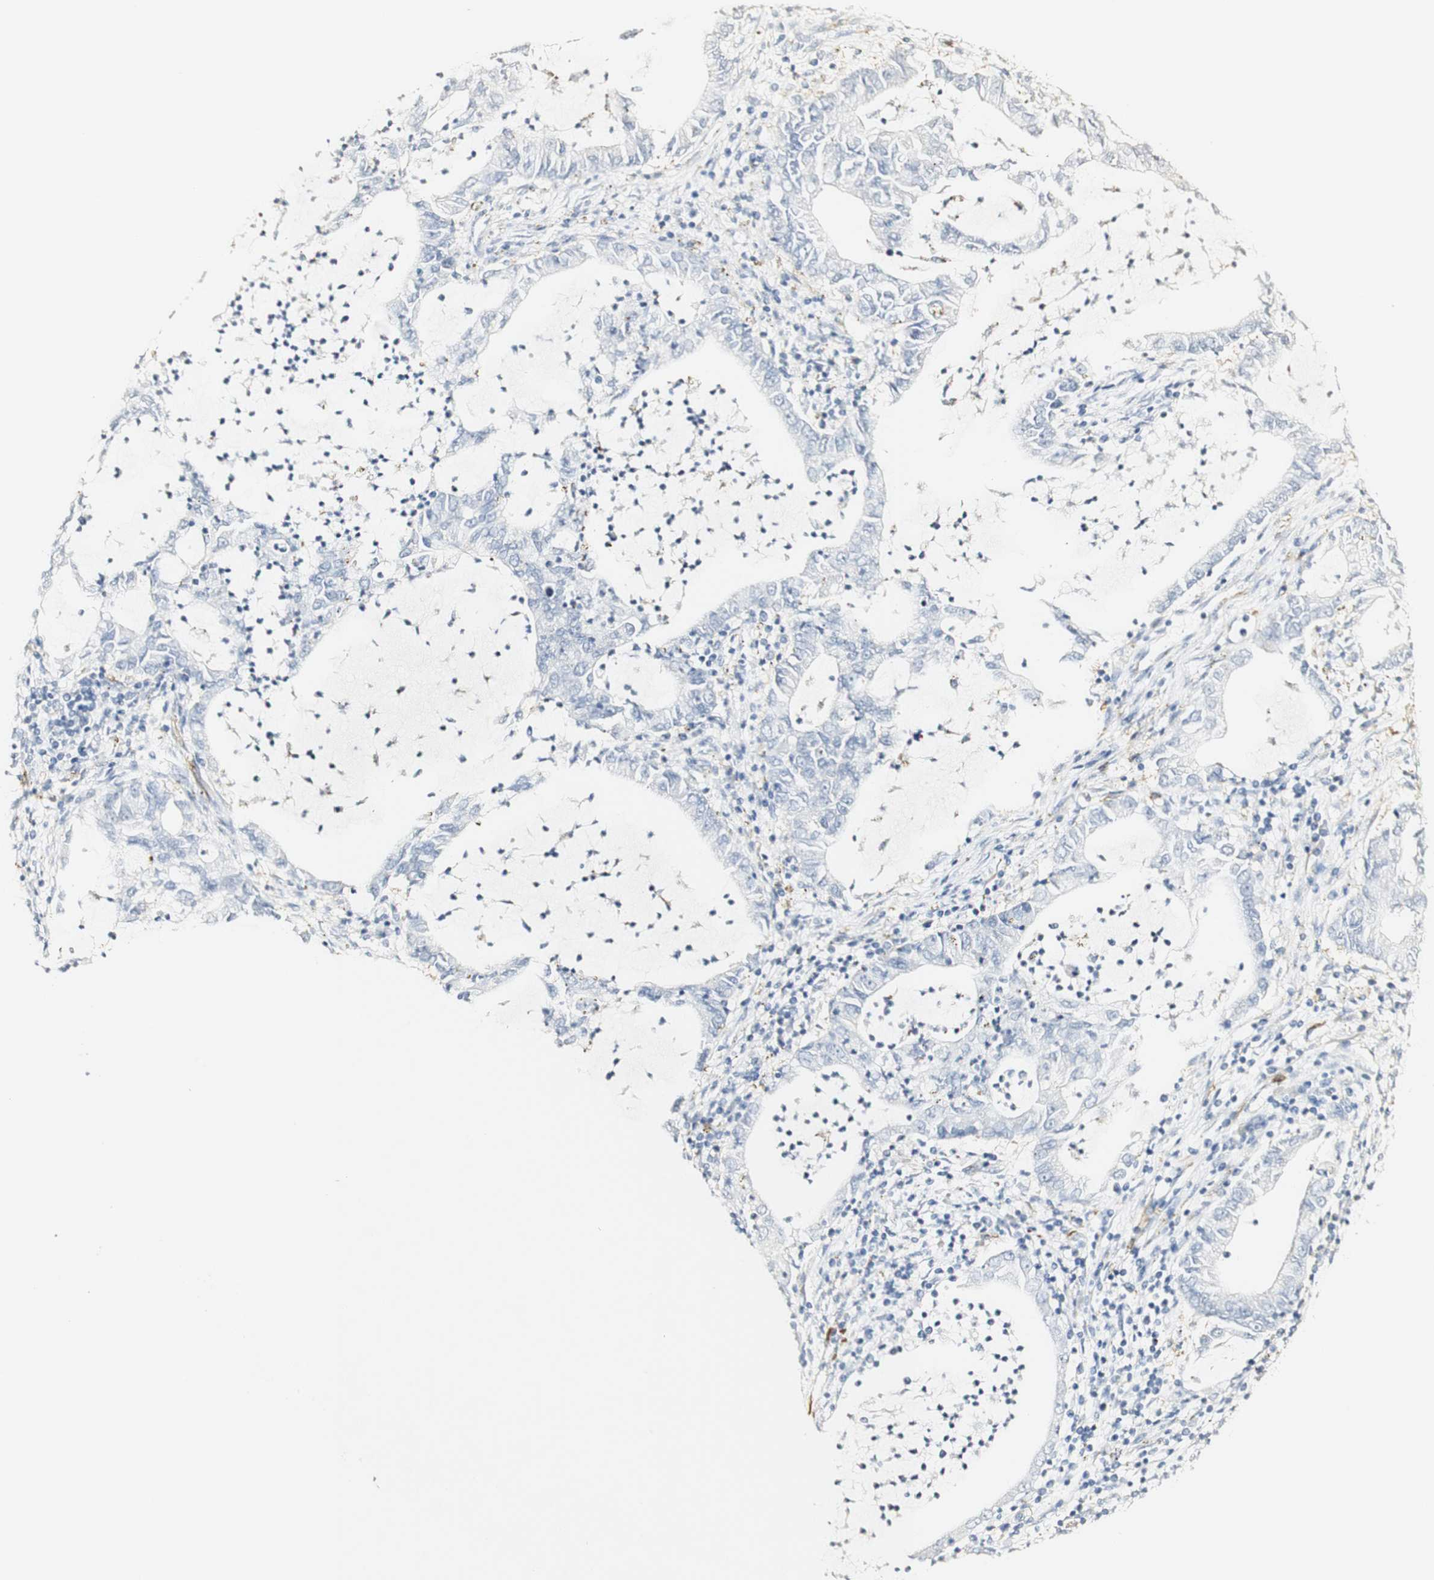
{"staining": {"intensity": "negative", "quantity": "none", "location": "none"}, "tissue": "lung cancer", "cell_type": "Tumor cells", "image_type": "cancer", "snomed": [{"axis": "morphology", "description": "Adenocarcinoma, NOS"}, {"axis": "topography", "description": "Lung"}], "caption": "A high-resolution image shows IHC staining of lung cancer (adenocarcinoma), which displays no significant staining in tumor cells.", "gene": "FMO3", "patient": {"sex": "female", "age": 51}}